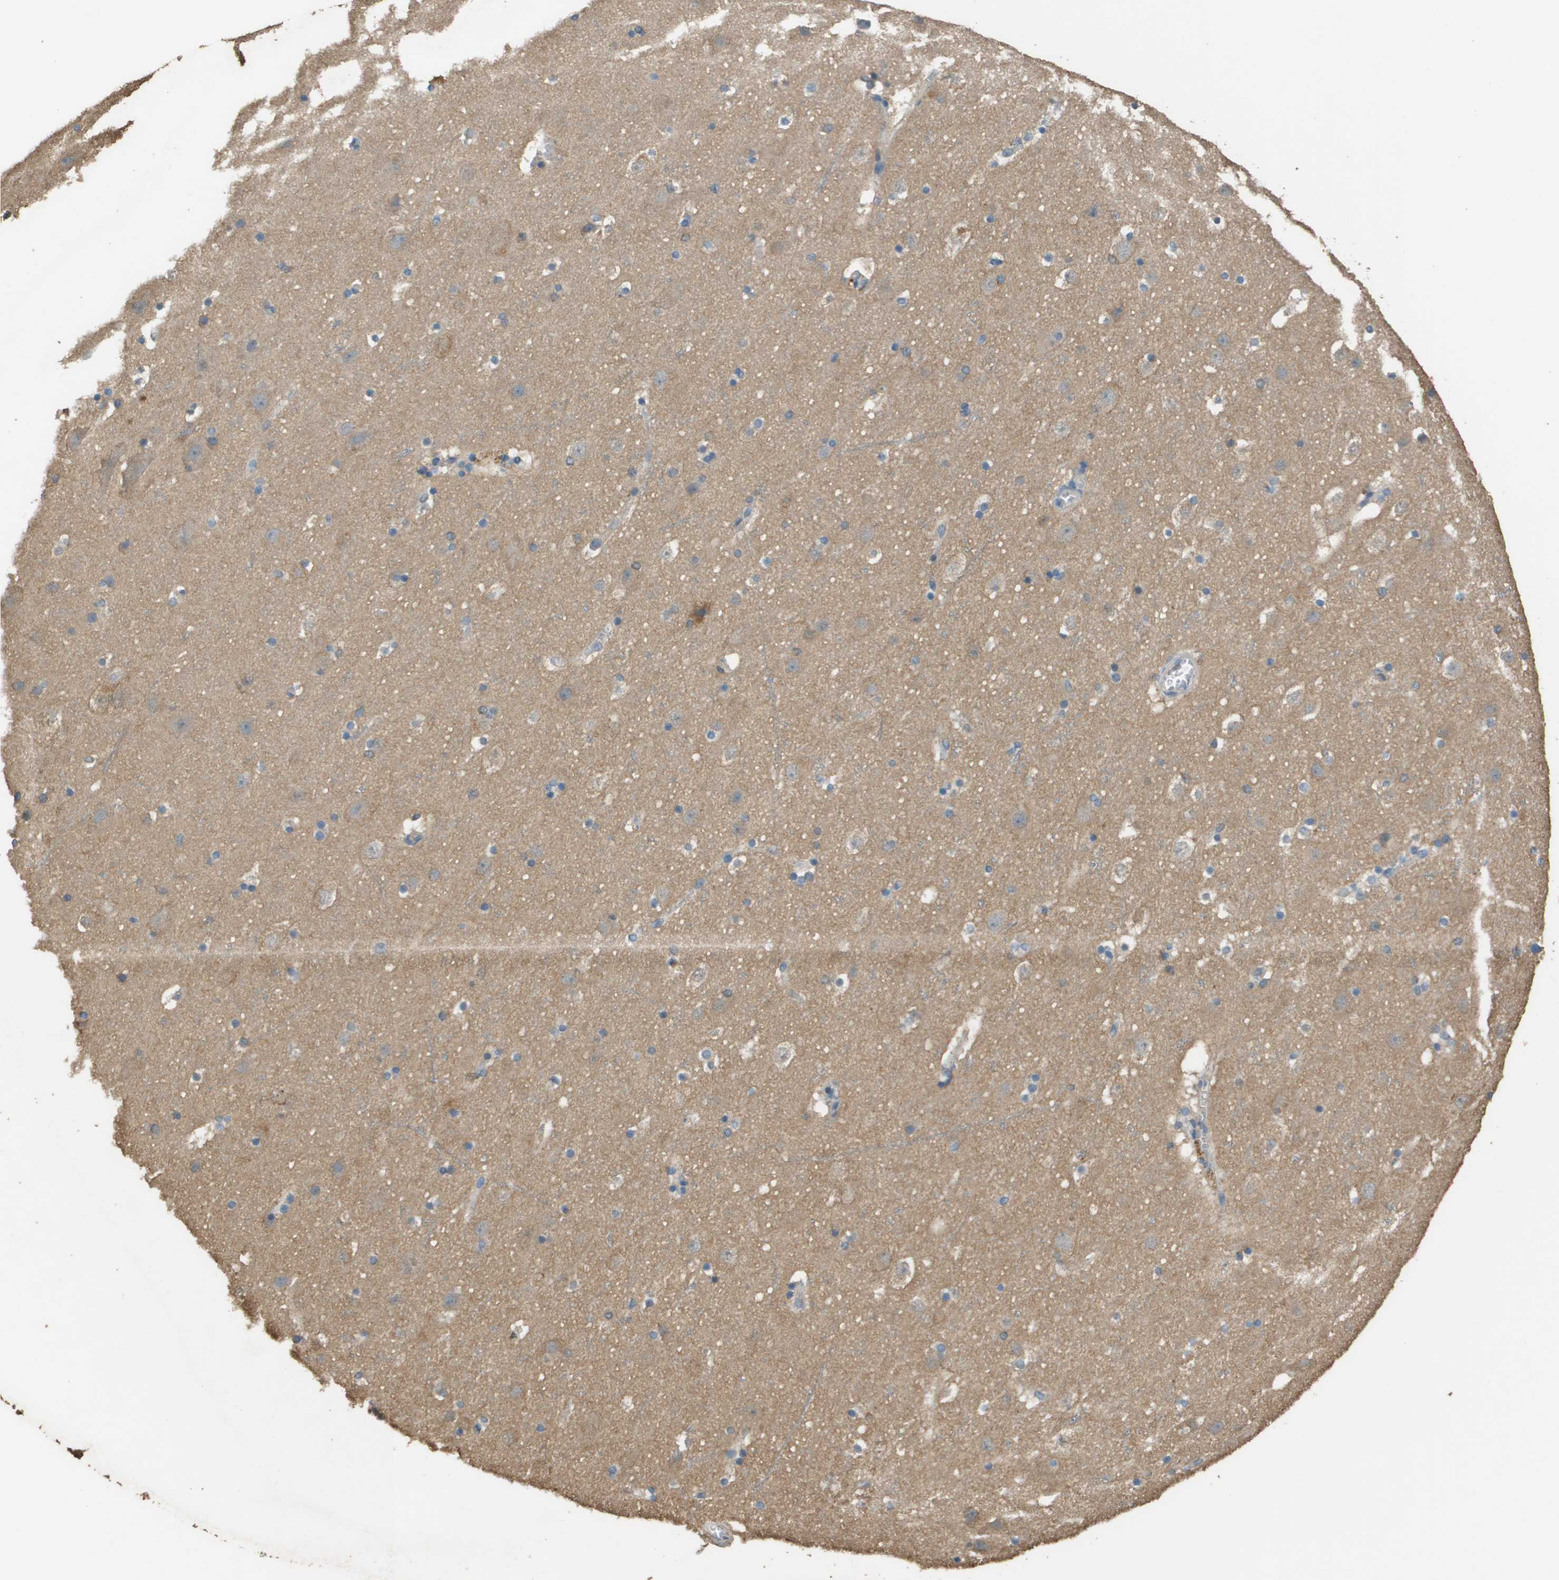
{"staining": {"intensity": "negative", "quantity": "none", "location": "none"}, "tissue": "cerebral cortex", "cell_type": "Endothelial cells", "image_type": "normal", "snomed": [{"axis": "morphology", "description": "Normal tissue, NOS"}, {"axis": "topography", "description": "Cerebral cortex"}], "caption": "The immunohistochemistry micrograph has no significant staining in endothelial cells of cerebral cortex. Nuclei are stained in blue.", "gene": "MS4A7", "patient": {"sex": "male", "age": 45}}